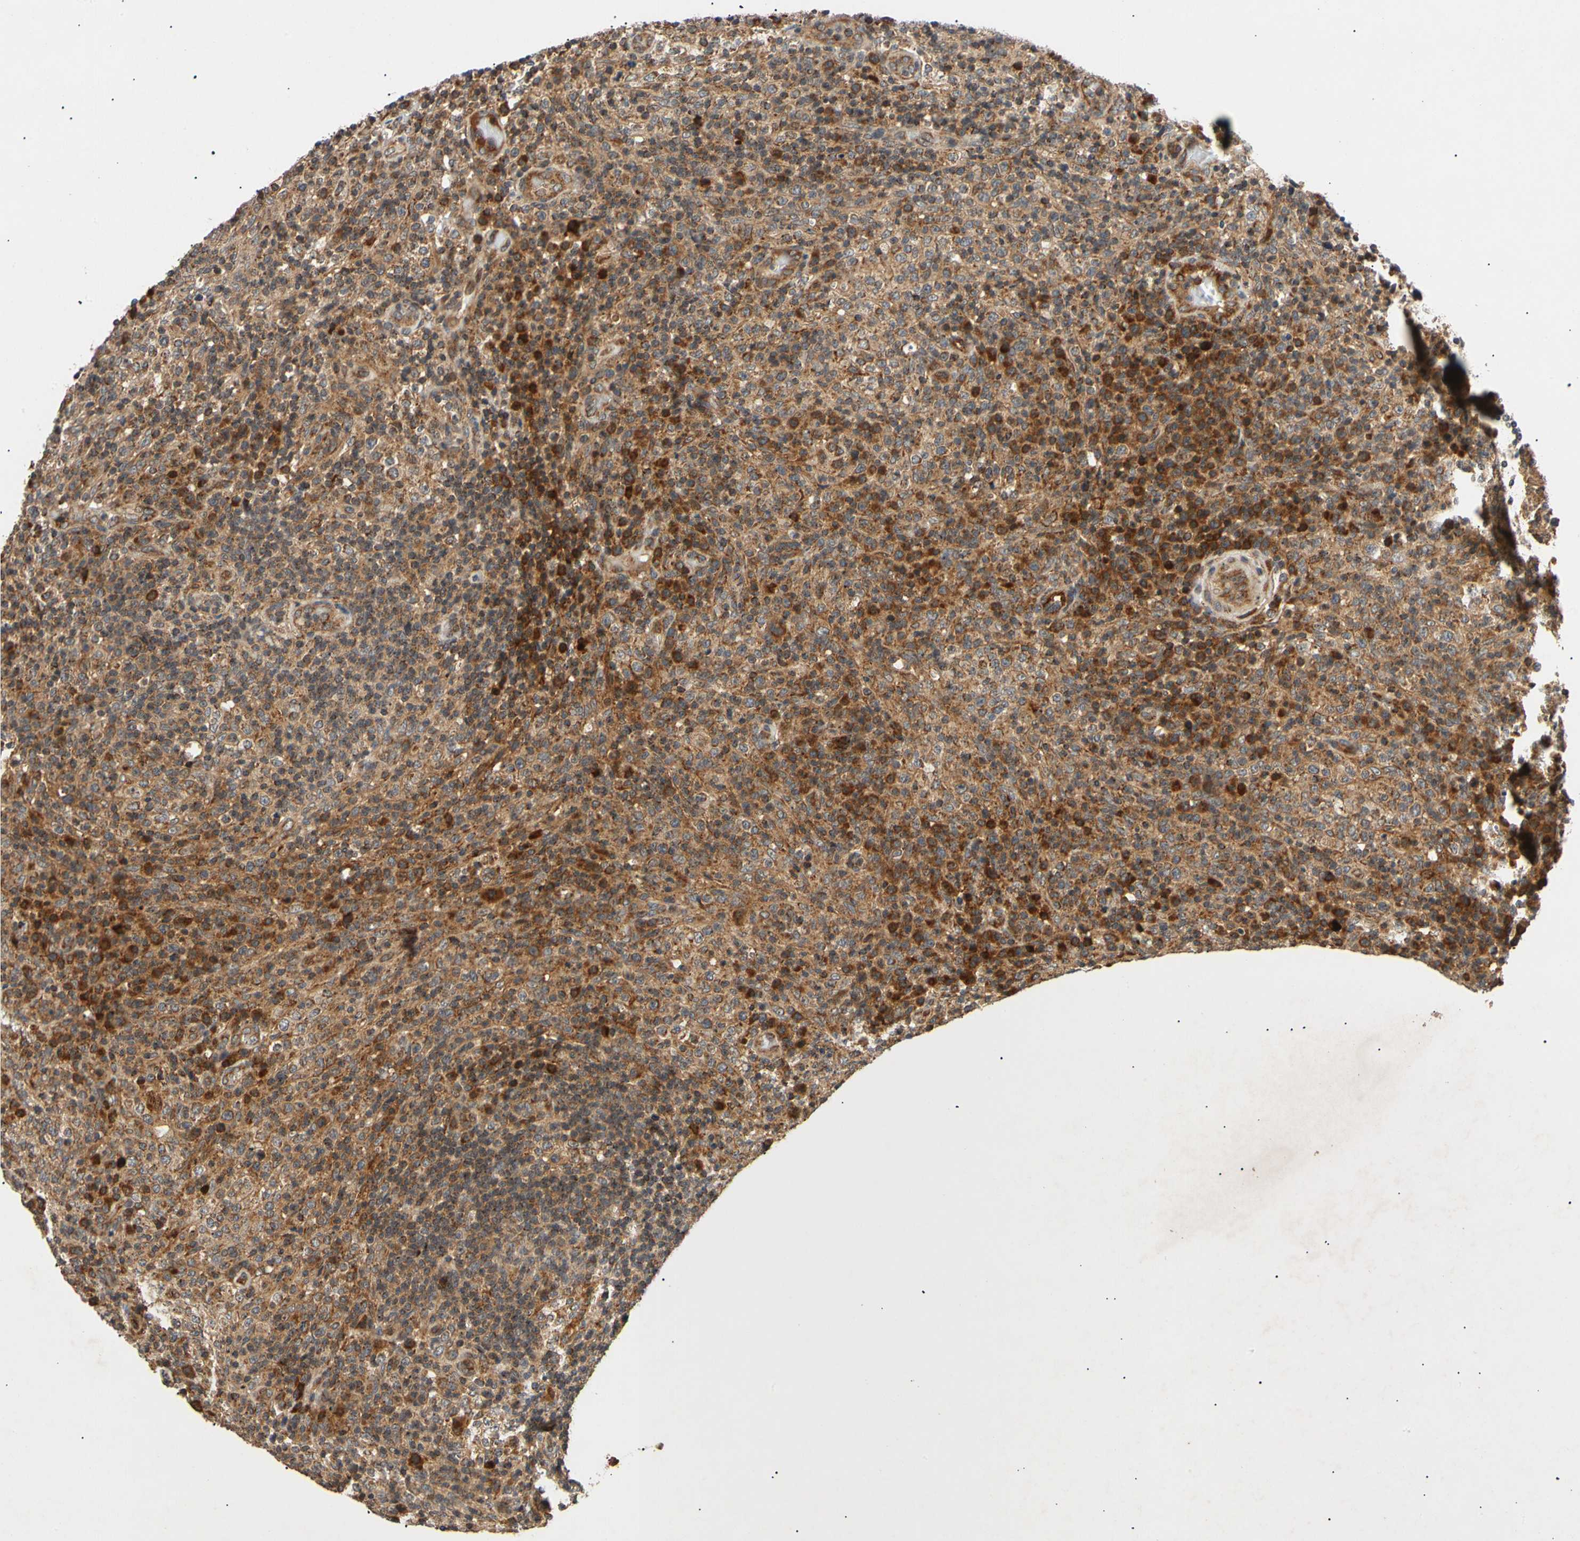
{"staining": {"intensity": "strong", "quantity": ">75%", "location": "cytoplasmic/membranous"}, "tissue": "lymphoma", "cell_type": "Tumor cells", "image_type": "cancer", "snomed": [{"axis": "morphology", "description": "Malignant lymphoma, non-Hodgkin's type, High grade"}, {"axis": "topography", "description": "Lymph node"}], "caption": "Immunohistochemical staining of lymphoma shows high levels of strong cytoplasmic/membranous positivity in approximately >75% of tumor cells.", "gene": "MRPS22", "patient": {"sex": "female", "age": 76}}